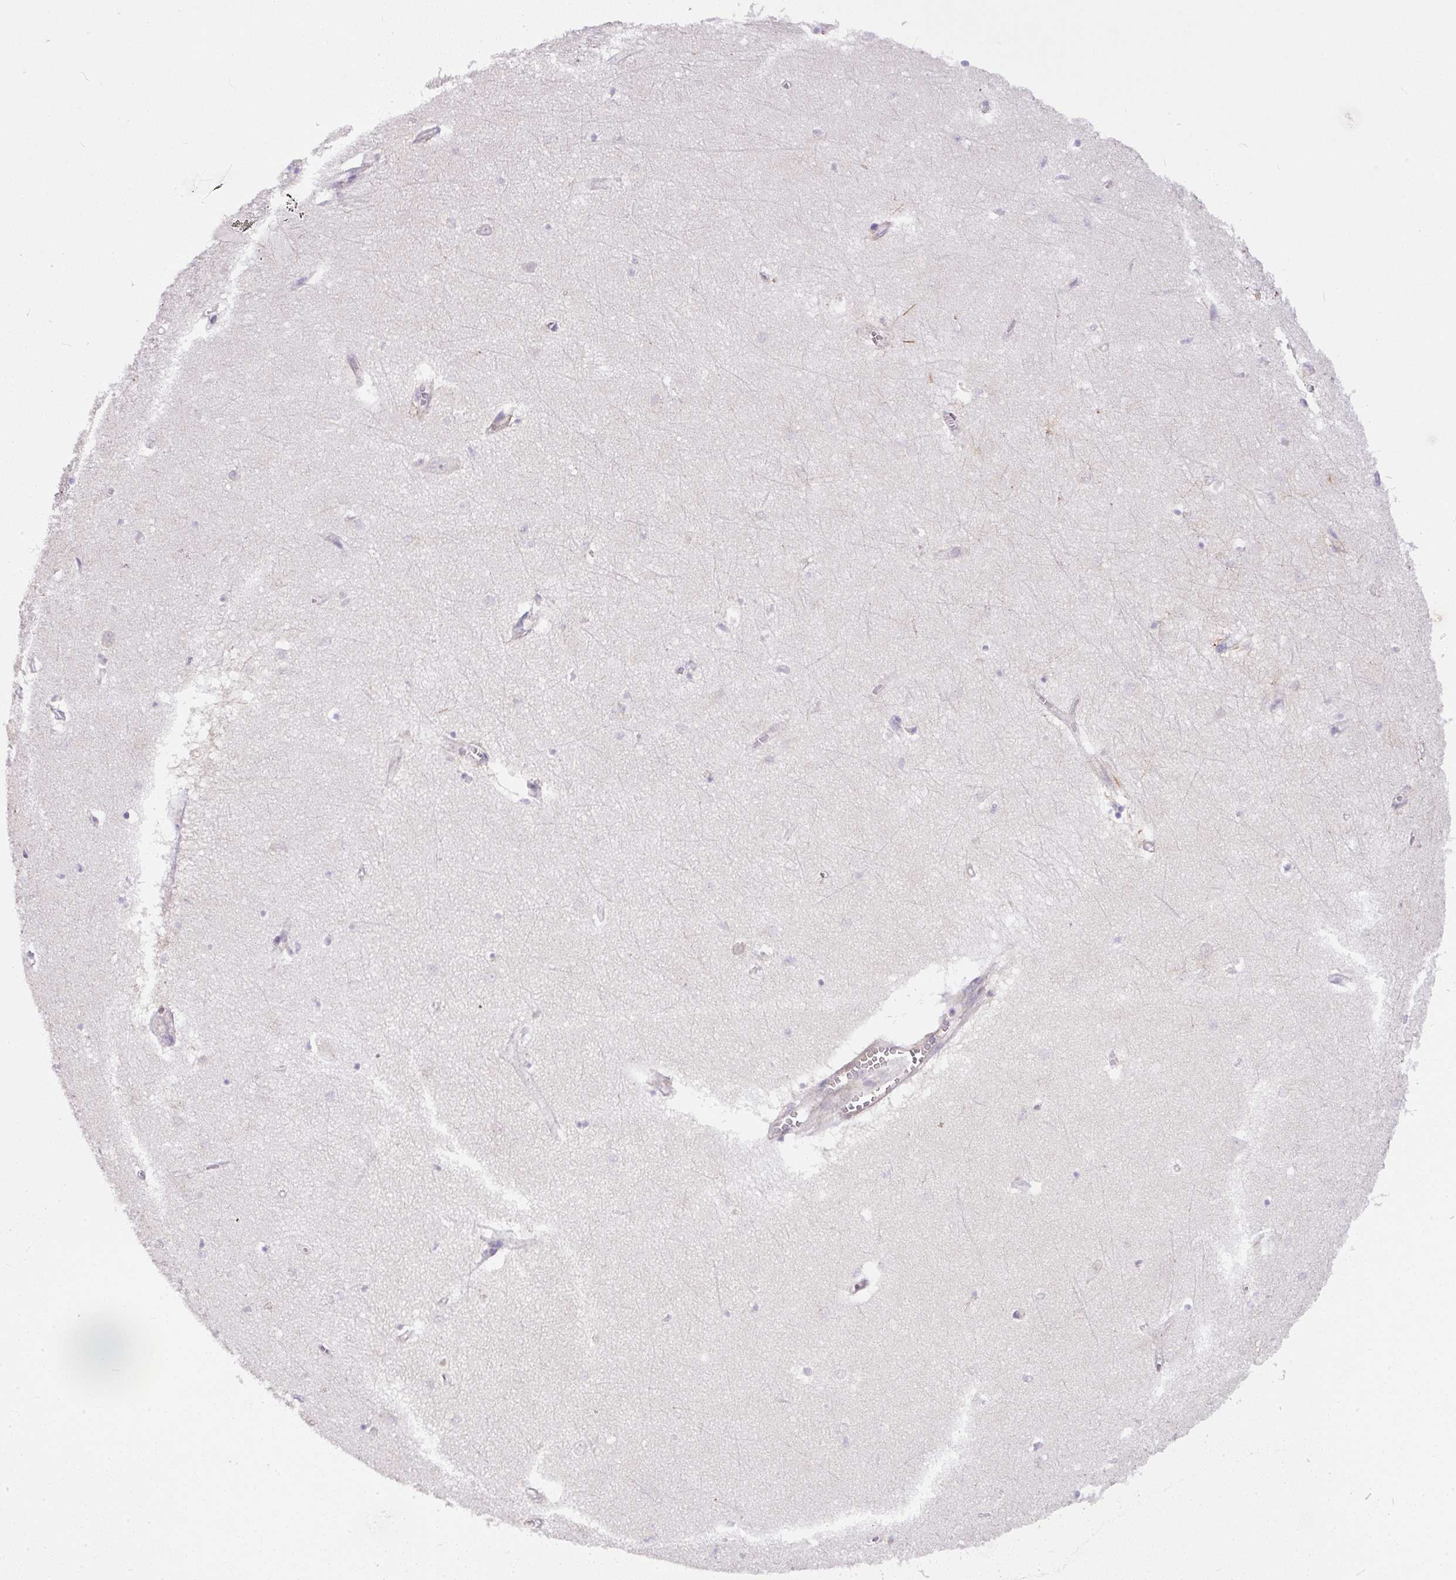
{"staining": {"intensity": "negative", "quantity": "none", "location": "none"}, "tissue": "hippocampus", "cell_type": "Glial cells", "image_type": "normal", "snomed": [{"axis": "morphology", "description": "Normal tissue, NOS"}, {"axis": "topography", "description": "Hippocampus"}], "caption": "Glial cells are negative for brown protein staining in unremarkable hippocampus. (DAB (3,3'-diaminobenzidine) immunohistochemistry (IHC) with hematoxylin counter stain).", "gene": "DAPK1", "patient": {"sex": "female", "age": 64}}